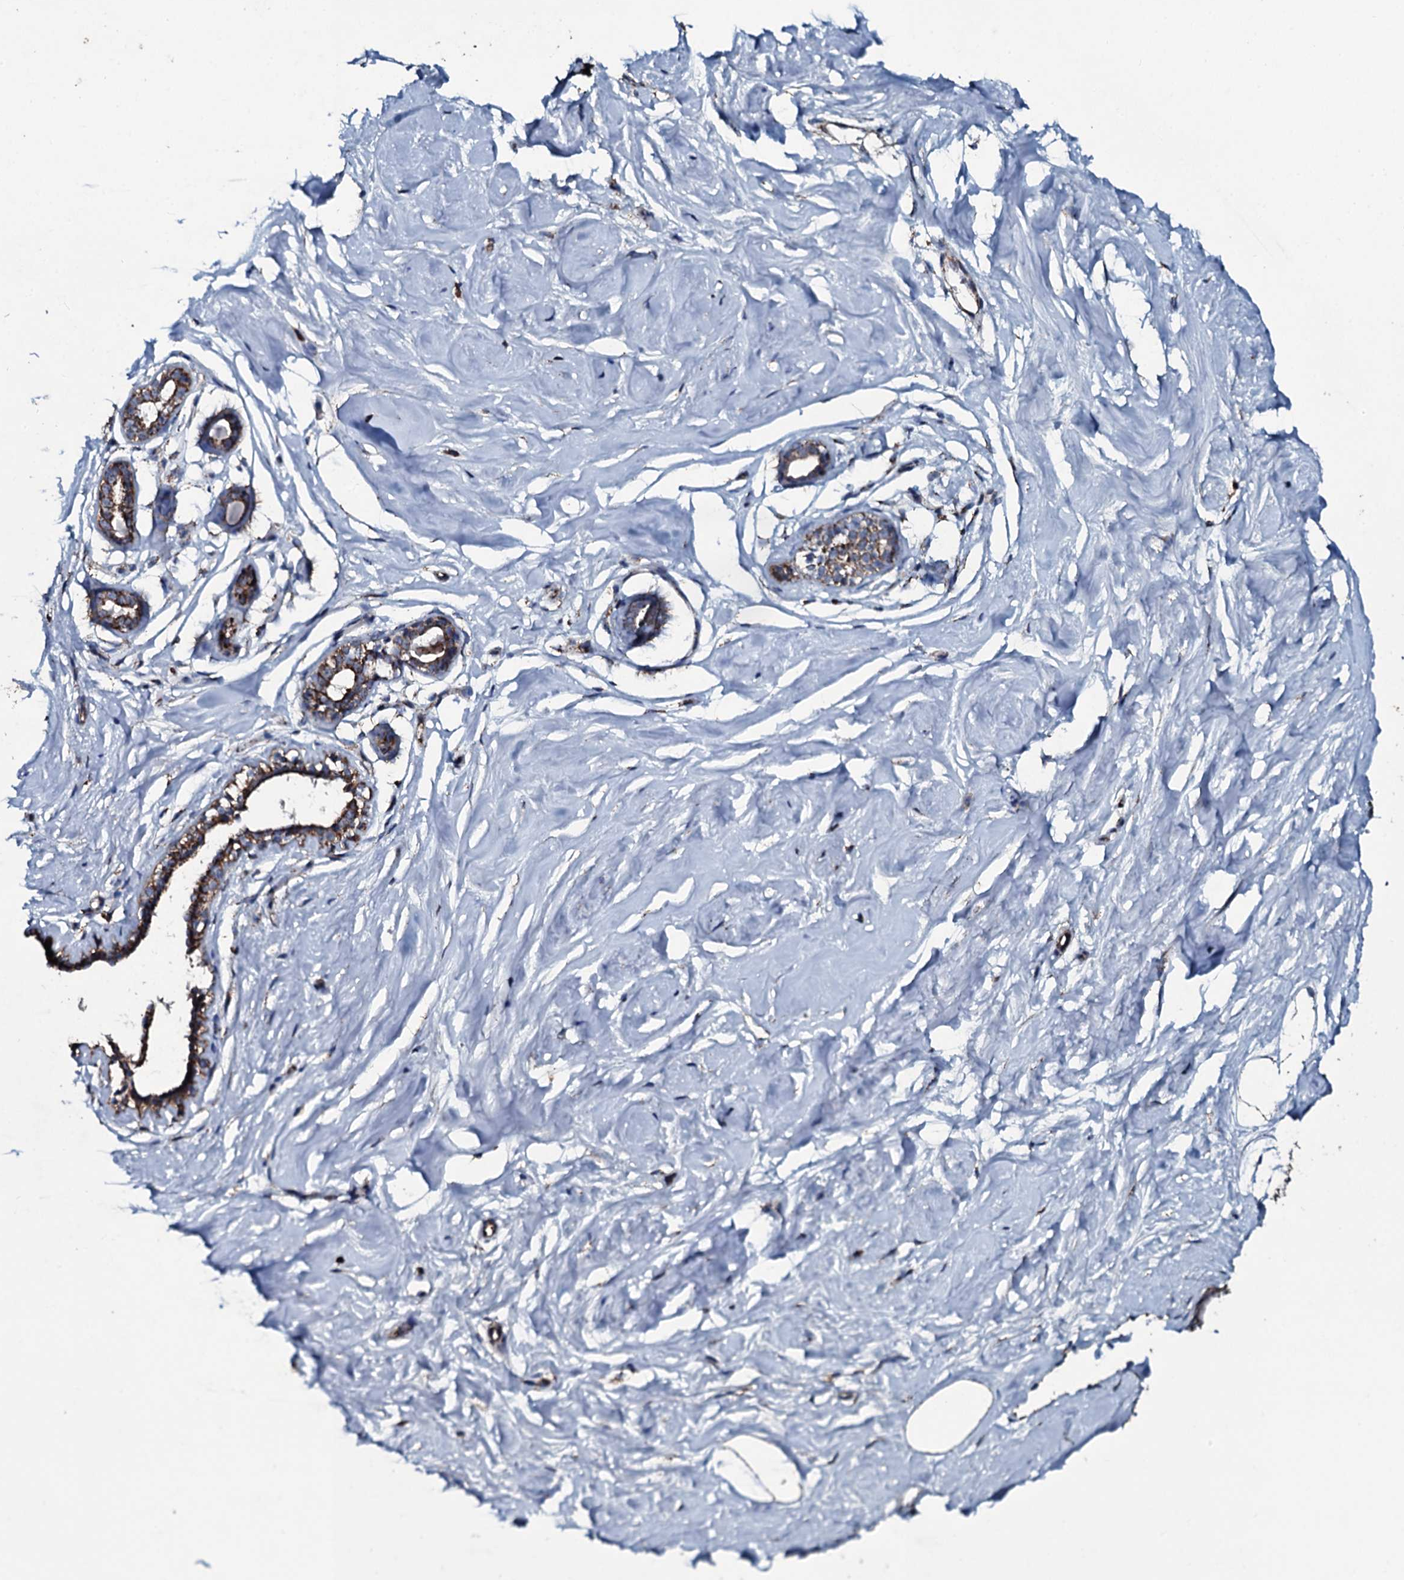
{"staining": {"intensity": "weak", "quantity": ">75%", "location": "cytoplasmic/membranous"}, "tissue": "breast", "cell_type": "Adipocytes", "image_type": "normal", "snomed": [{"axis": "morphology", "description": "Normal tissue, NOS"}, {"axis": "morphology", "description": "Adenoma, NOS"}, {"axis": "topography", "description": "Breast"}], "caption": "This histopathology image exhibits IHC staining of benign human breast, with low weak cytoplasmic/membranous expression in approximately >75% of adipocytes.", "gene": "DYNC2I2", "patient": {"sex": "female", "age": 23}}